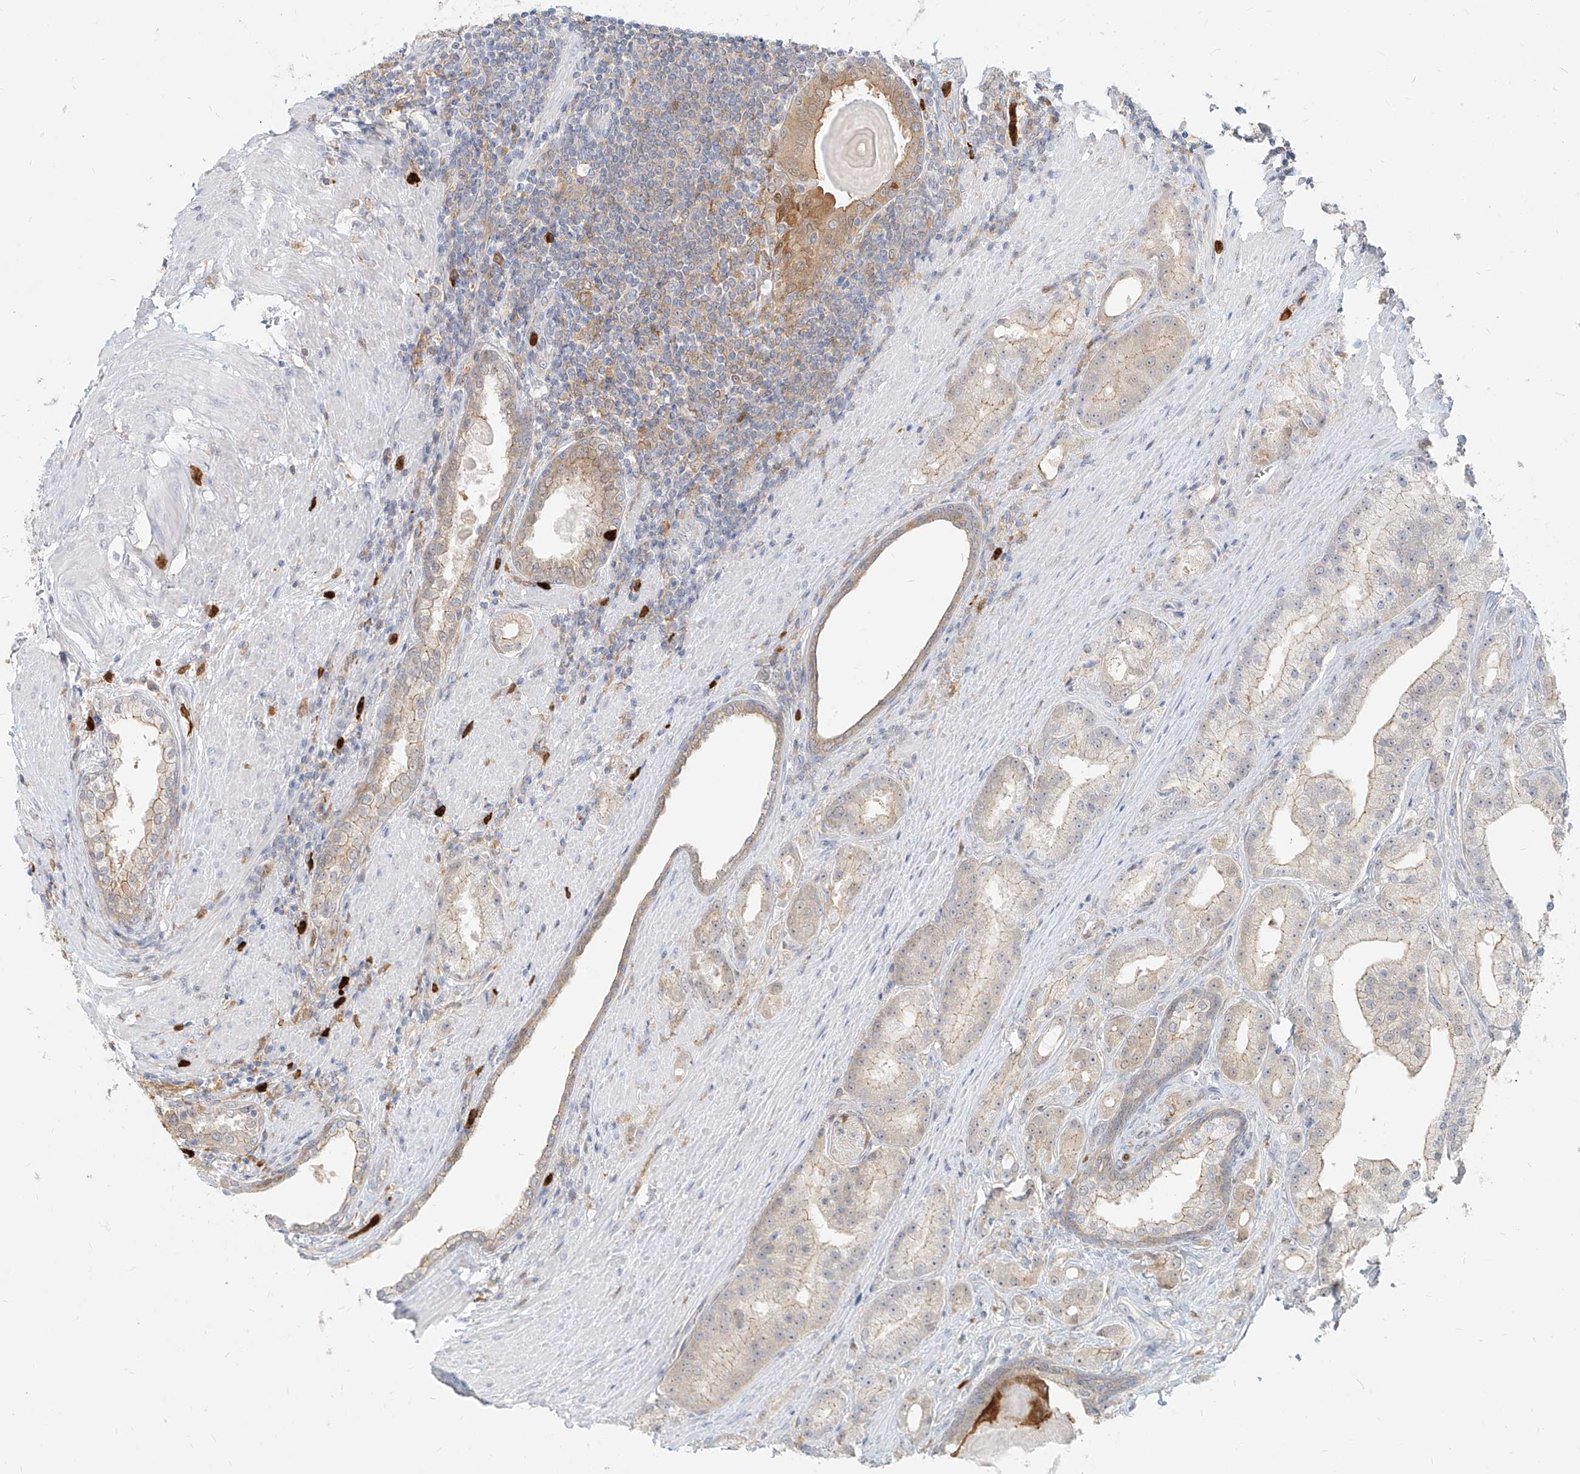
{"staining": {"intensity": "moderate", "quantity": "<25%", "location": "cytoplasmic/membranous,nuclear"}, "tissue": "prostate cancer", "cell_type": "Tumor cells", "image_type": "cancer", "snomed": [{"axis": "morphology", "description": "Adenocarcinoma, Low grade"}, {"axis": "topography", "description": "Prostate"}], "caption": "IHC micrograph of prostate adenocarcinoma (low-grade) stained for a protein (brown), which demonstrates low levels of moderate cytoplasmic/membranous and nuclear expression in about <25% of tumor cells.", "gene": "PGD", "patient": {"sex": "male", "age": 67}}